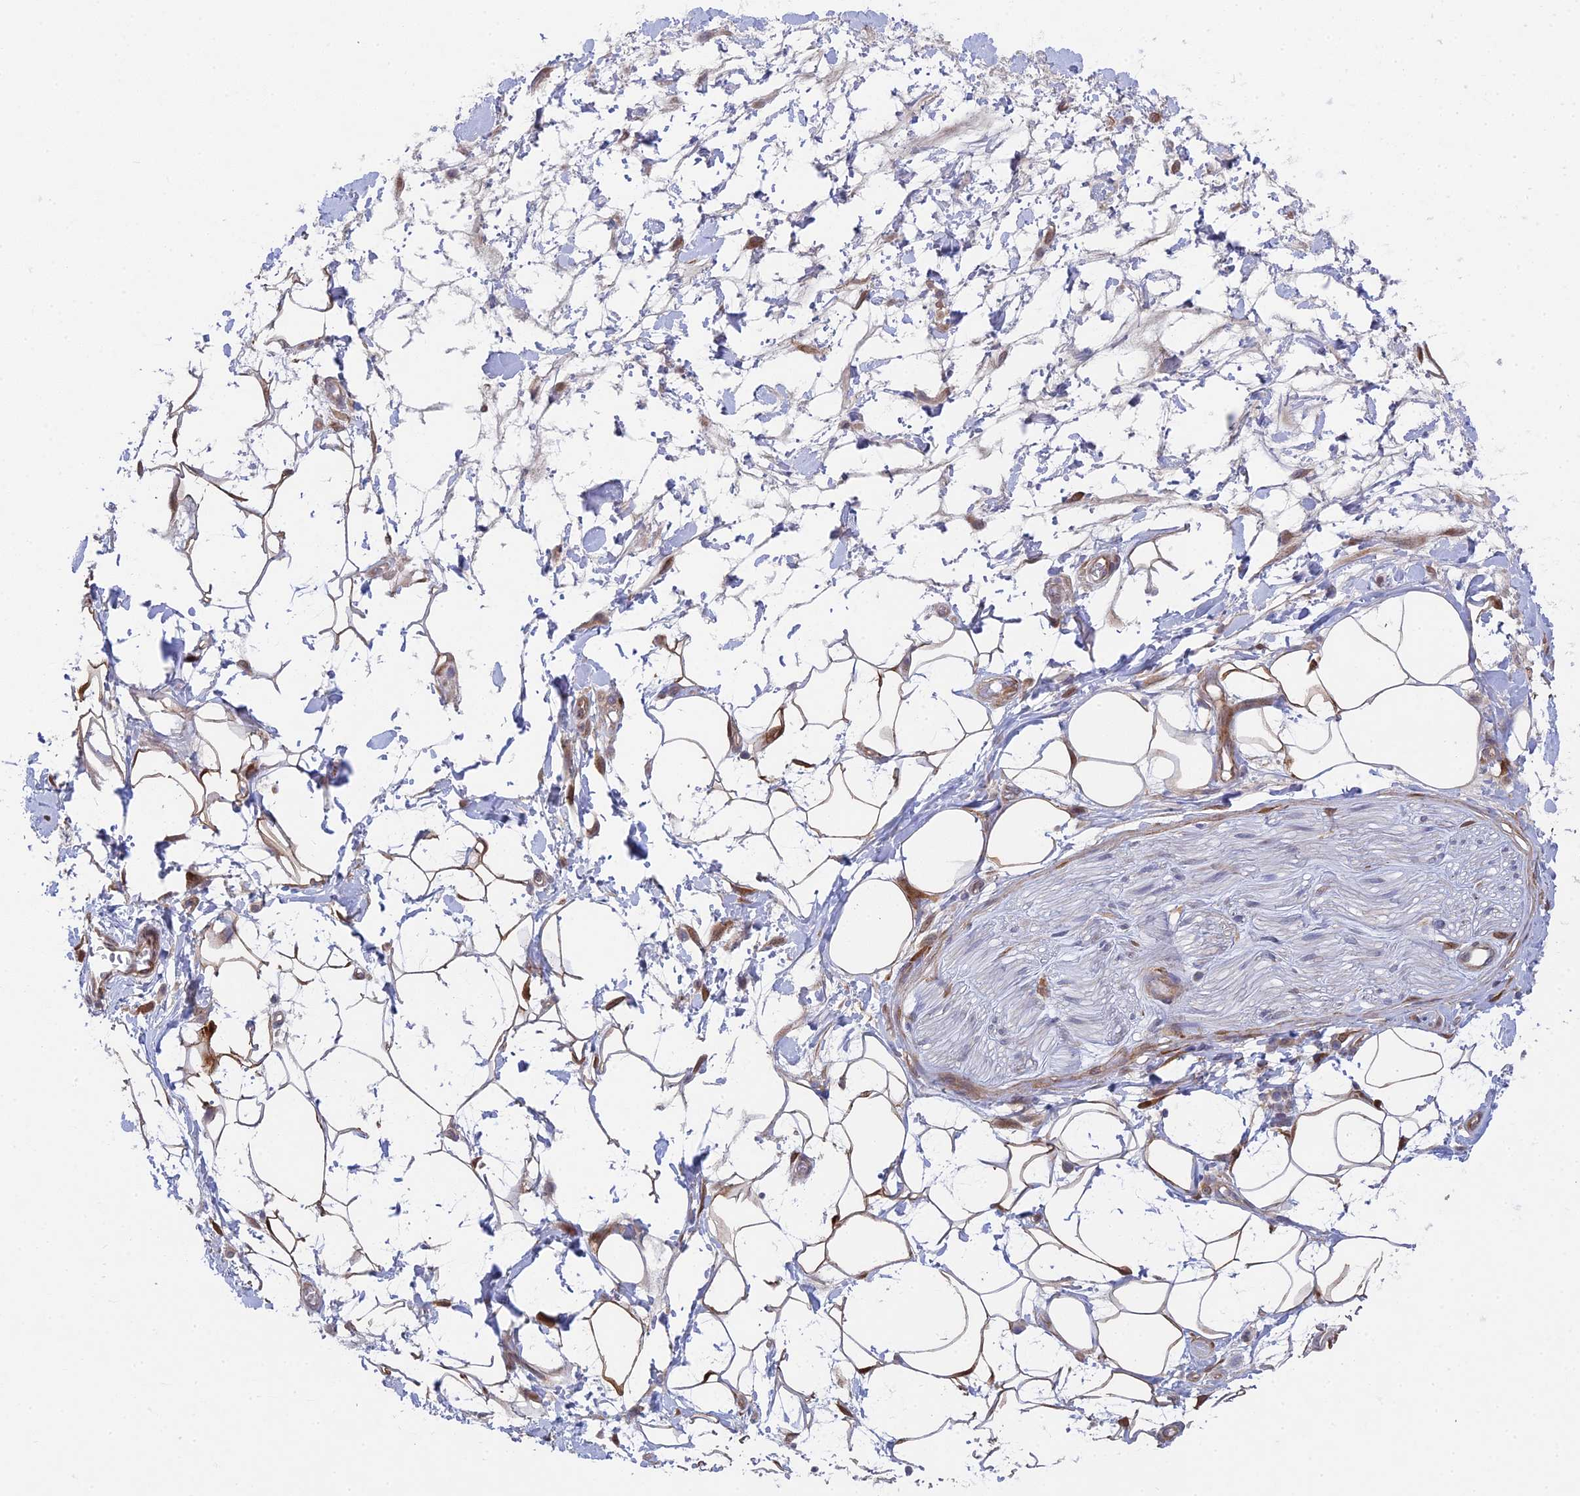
{"staining": {"intensity": "weak", "quantity": "25%-75%", "location": "cytoplasmic/membranous"}, "tissue": "adipose tissue", "cell_type": "Adipocytes", "image_type": "normal", "snomed": [{"axis": "morphology", "description": "Normal tissue, NOS"}, {"axis": "morphology", "description": "Adenocarcinoma, NOS"}, {"axis": "topography", "description": "Rectum"}, {"axis": "topography", "description": "Vagina"}, {"axis": "topography", "description": "Peripheral nerve tissue"}], "caption": "Immunohistochemistry (IHC) of benign human adipose tissue shows low levels of weak cytoplasmic/membranous staining in about 25%-75% of adipocytes. The staining was performed using DAB, with brown indicating positive protein expression. Nuclei are stained blue with hematoxylin.", "gene": "INCA1", "patient": {"sex": "female", "age": 71}}